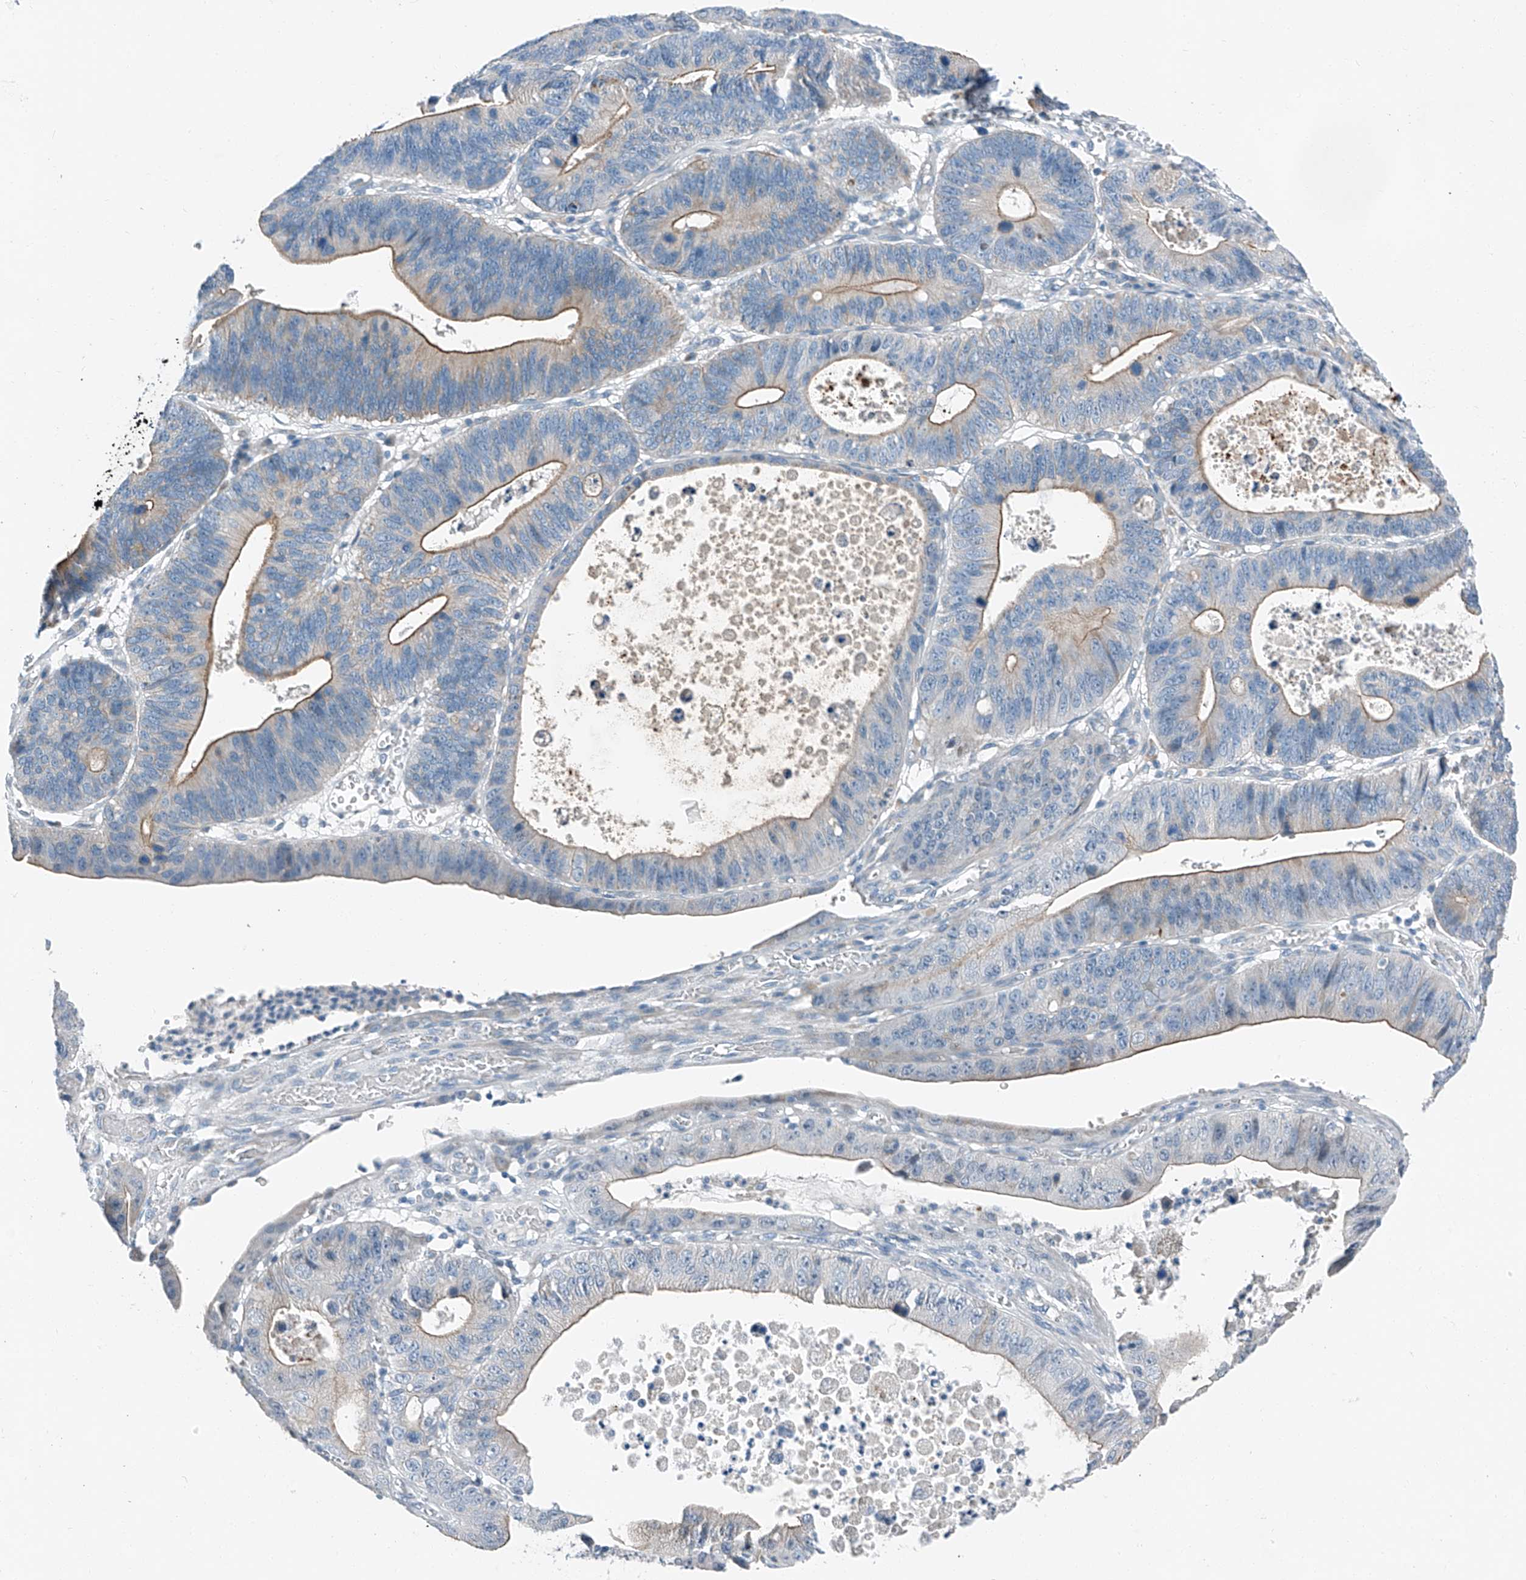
{"staining": {"intensity": "moderate", "quantity": ">75%", "location": "cytoplasmic/membranous"}, "tissue": "stomach cancer", "cell_type": "Tumor cells", "image_type": "cancer", "snomed": [{"axis": "morphology", "description": "Adenocarcinoma, NOS"}, {"axis": "topography", "description": "Stomach"}], "caption": "This histopathology image exhibits stomach adenocarcinoma stained with immunohistochemistry (IHC) to label a protein in brown. The cytoplasmic/membranous of tumor cells show moderate positivity for the protein. Nuclei are counter-stained blue.", "gene": "MDGA1", "patient": {"sex": "male", "age": 59}}